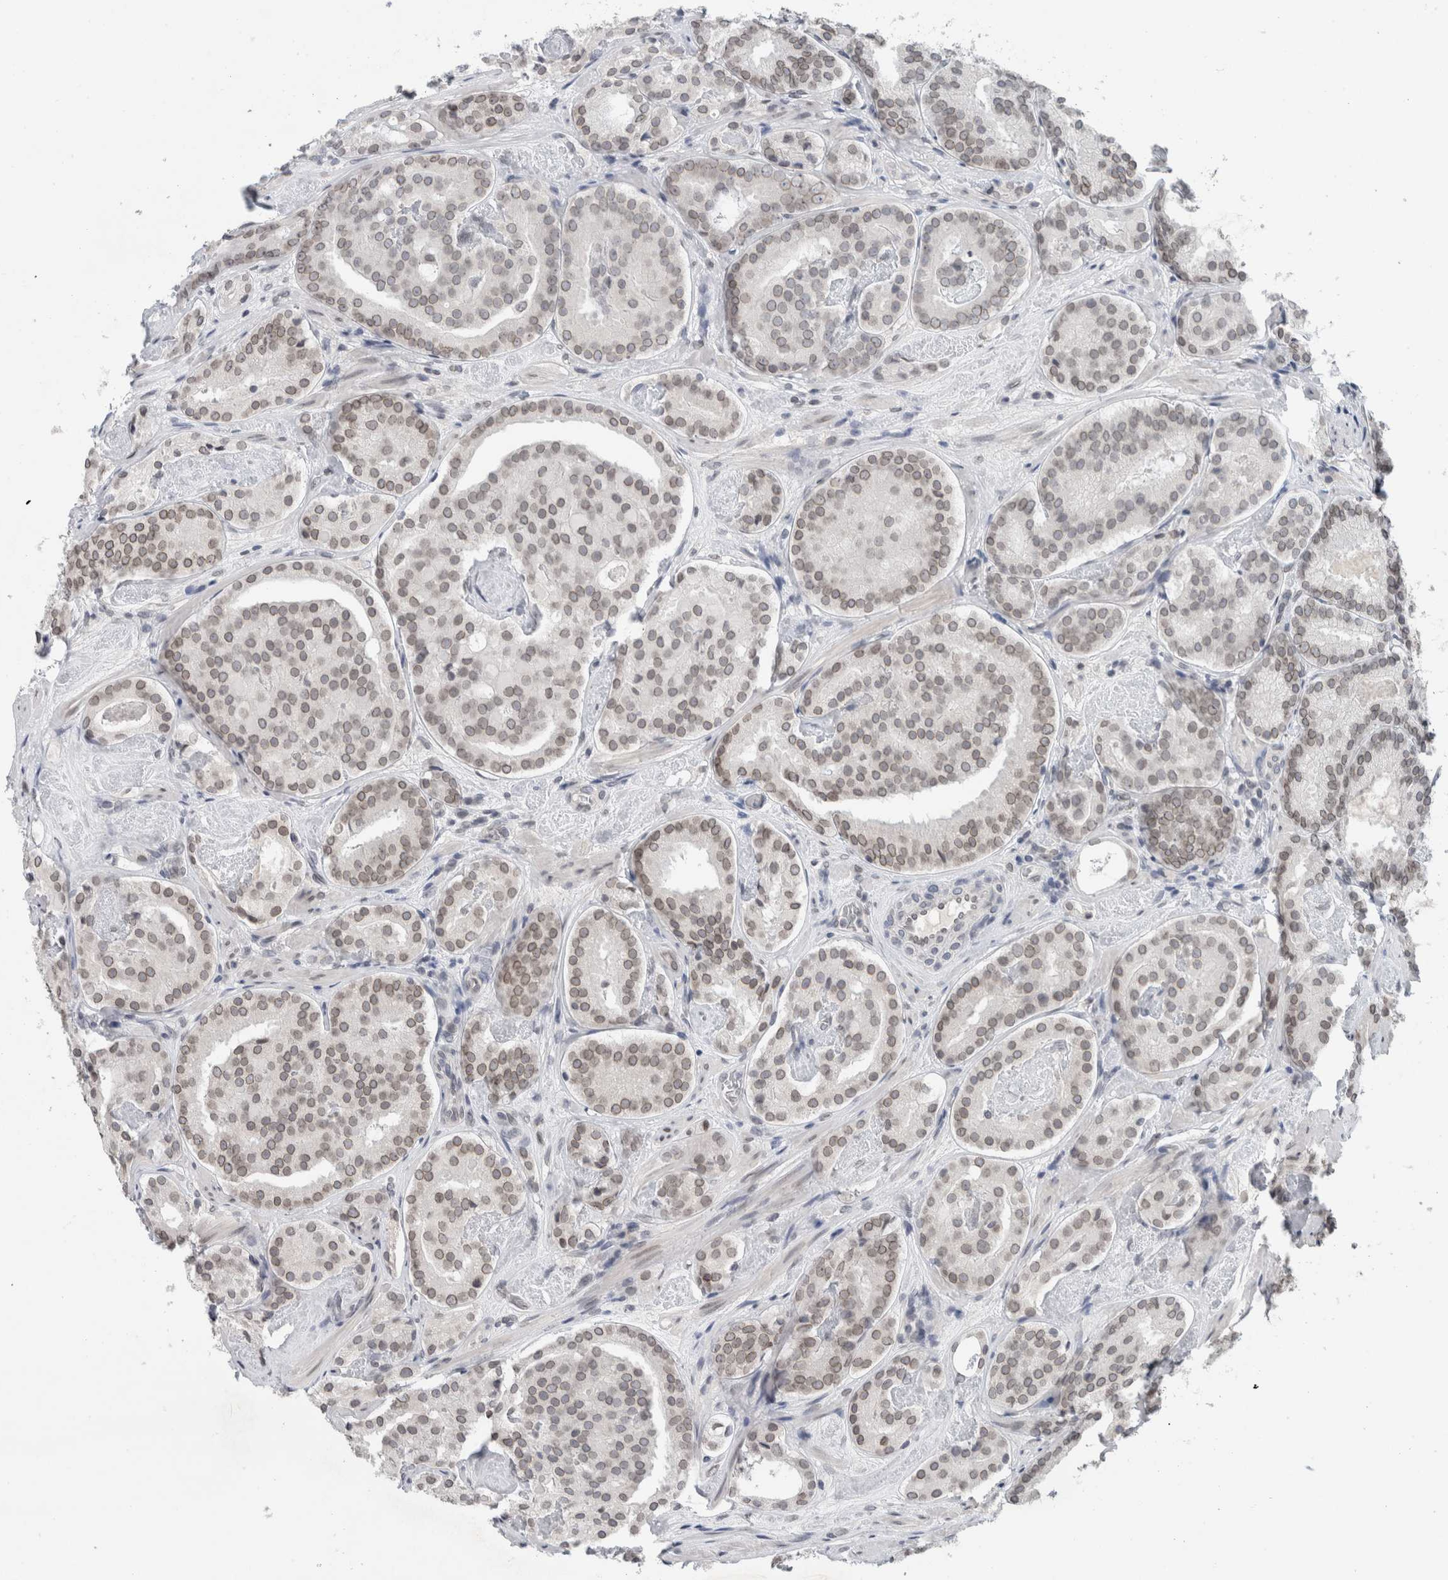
{"staining": {"intensity": "weak", "quantity": ">75%", "location": "cytoplasmic/membranous,nuclear"}, "tissue": "prostate cancer", "cell_type": "Tumor cells", "image_type": "cancer", "snomed": [{"axis": "morphology", "description": "Adenocarcinoma, Low grade"}, {"axis": "topography", "description": "Prostate"}], "caption": "Protein expression analysis of human prostate adenocarcinoma (low-grade) reveals weak cytoplasmic/membranous and nuclear positivity in about >75% of tumor cells. (IHC, brightfield microscopy, high magnification).", "gene": "ZNF770", "patient": {"sex": "male", "age": 69}}